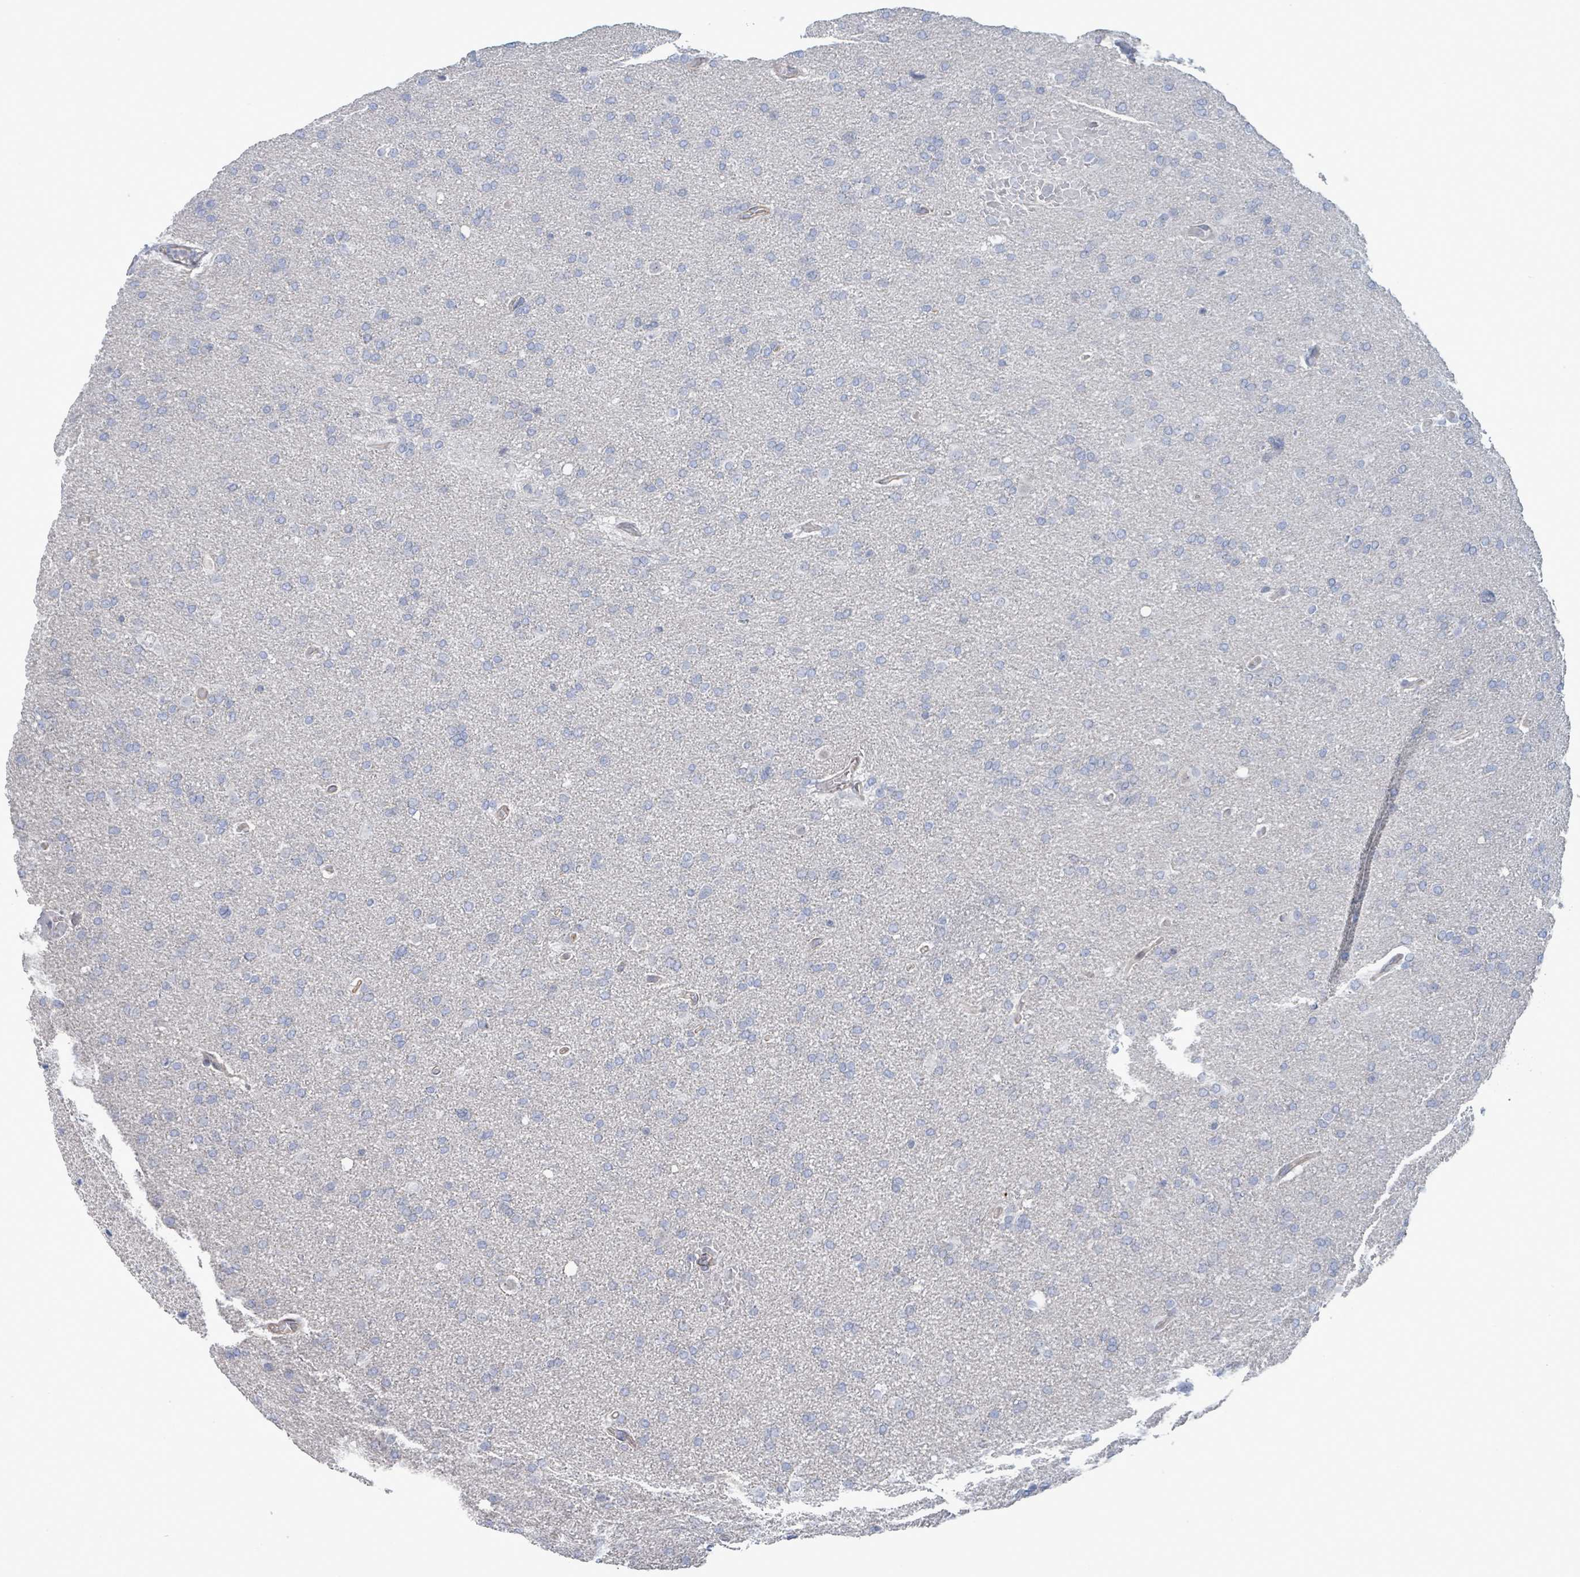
{"staining": {"intensity": "negative", "quantity": "none", "location": "none"}, "tissue": "glioma", "cell_type": "Tumor cells", "image_type": "cancer", "snomed": [{"axis": "morphology", "description": "Glioma, malignant, High grade"}, {"axis": "topography", "description": "Cerebral cortex"}], "caption": "Tumor cells show no significant expression in glioma.", "gene": "DMRTC1B", "patient": {"sex": "female", "age": 36}}